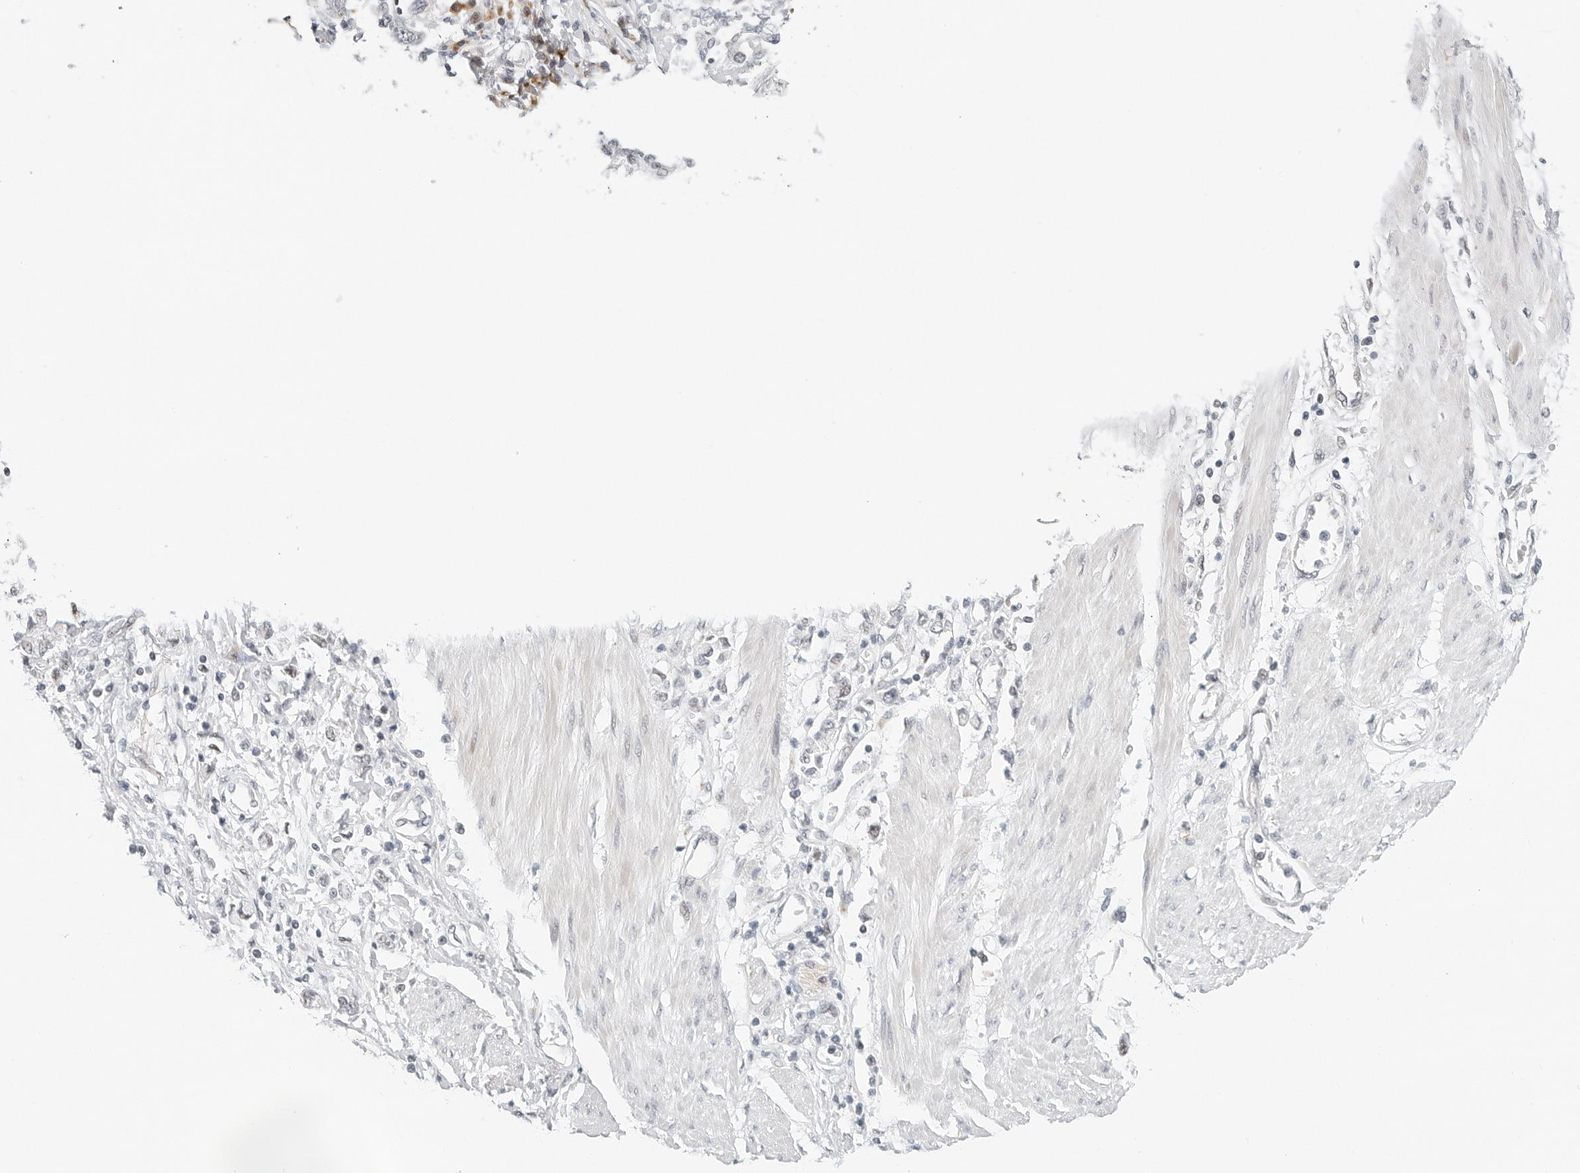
{"staining": {"intensity": "negative", "quantity": "none", "location": "none"}, "tissue": "stomach cancer", "cell_type": "Tumor cells", "image_type": "cancer", "snomed": [{"axis": "morphology", "description": "Adenocarcinoma, NOS"}, {"axis": "topography", "description": "Stomach"}], "caption": "Tumor cells are negative for protein expression in human stomach cancer (adenocarcinoma).", "gene": "PARP10", "patient": {"sex": "female", "age": 76}}